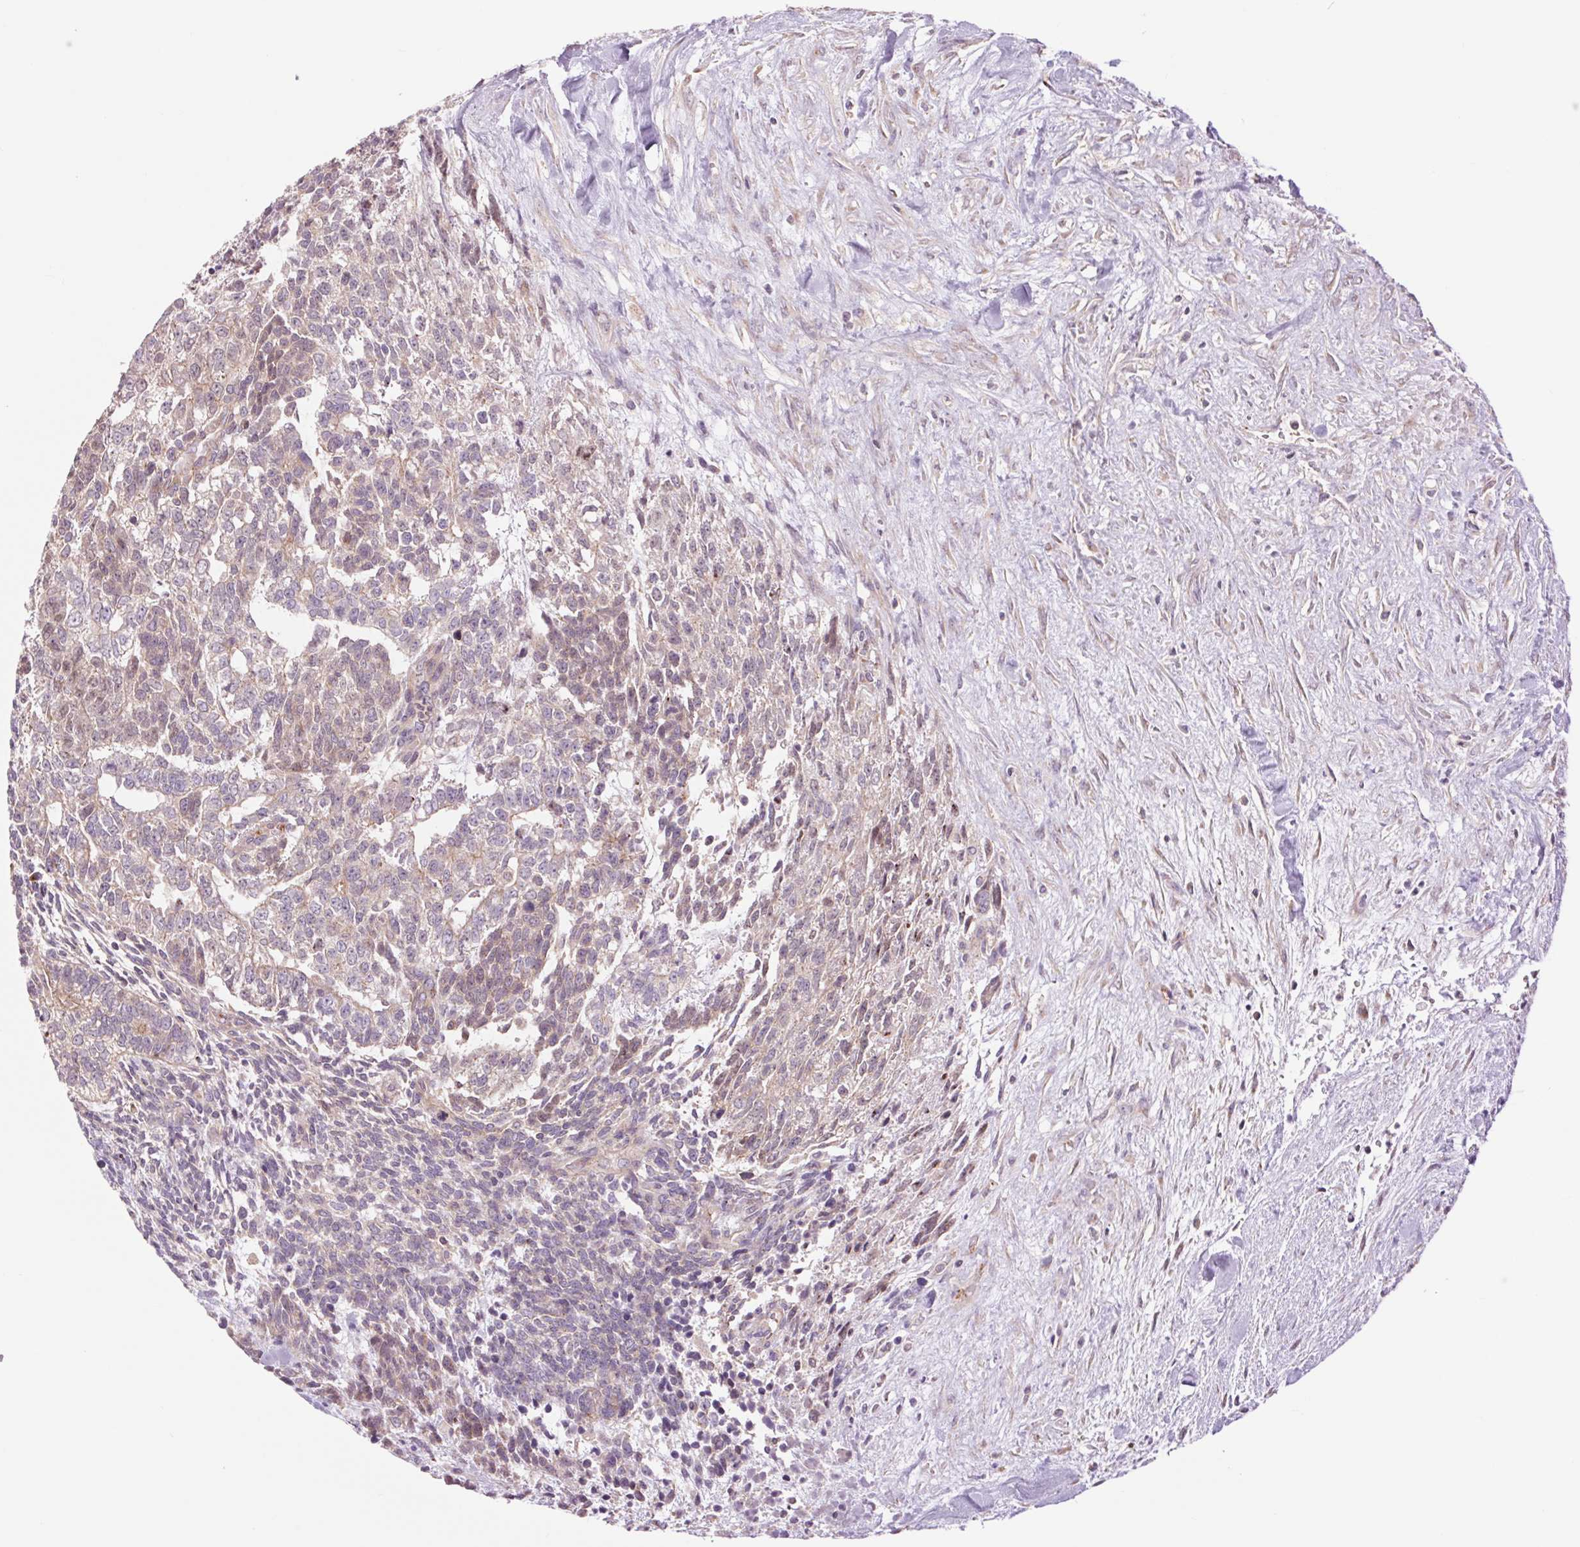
{"staining": {"intensity": "weak", "quantity": "25%-75%", "location": "cytoplasmic/membranous"}, "tissue": "testis cancer", "cell_type": "Tumor cells", "image_type": "cancer", "snomed": [{"axis": "morphology", "description": "Carcinoma, Embryonal, NOS"}, {"axis": "topography", "description": "Testis"}], "caption": "Human testis cancer stained for a protein (brown) demonstrates weak cytoplasmic/membranous positive positivity in approximately 25%-75% of tumor cells.", "gene": "CTNNA3", "patient": {"sex": "male", "age": 23}}